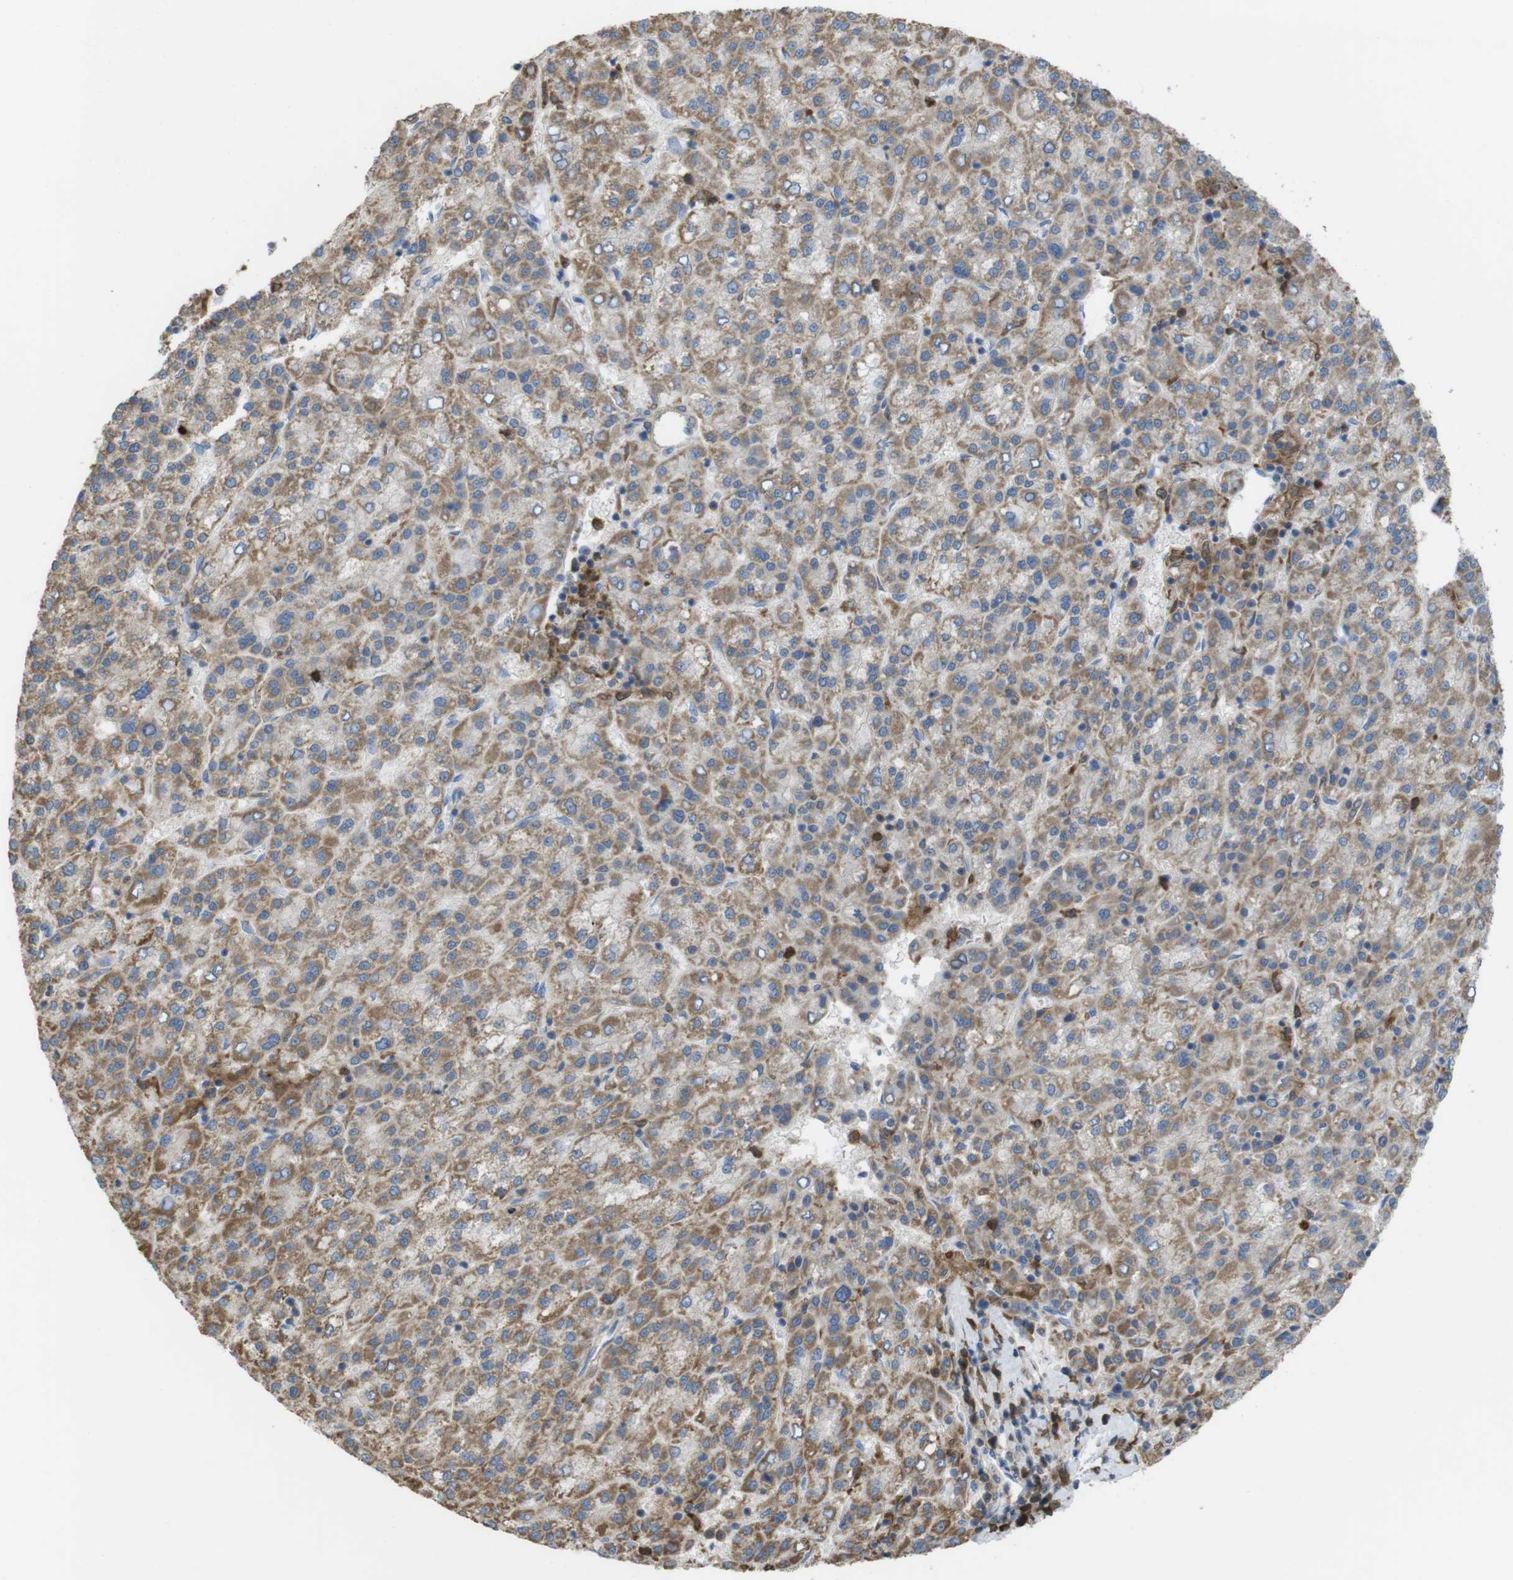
{"staining": {"intensity": "weak", "quantity": ">75%", "location": "cytoplasmic/membranous"}, "tissue": "liver cancer", "cell_type": "Tumor cells", "image_type": "cancer", "snomed": [{"axis": "morphology", "description": "Carcinoma, Hepatocellular, NOS"}, {"axis": "topography", "description": "Liver"}], "caption": "Immunohistochemical staining of liver cancer (hepatocellular carcinoma) reveals low levels of weak cytoplasmic/membranous protein positivity in about >75% of tumor cells. (Stains: DAB (3,3'-diaminobenzidine) in brown, nuclei in blue, Microscopy: brightfield microscopy at high magnification).", "gene": "PRKCD", "patient": {"sex": "female", "age": 58}}